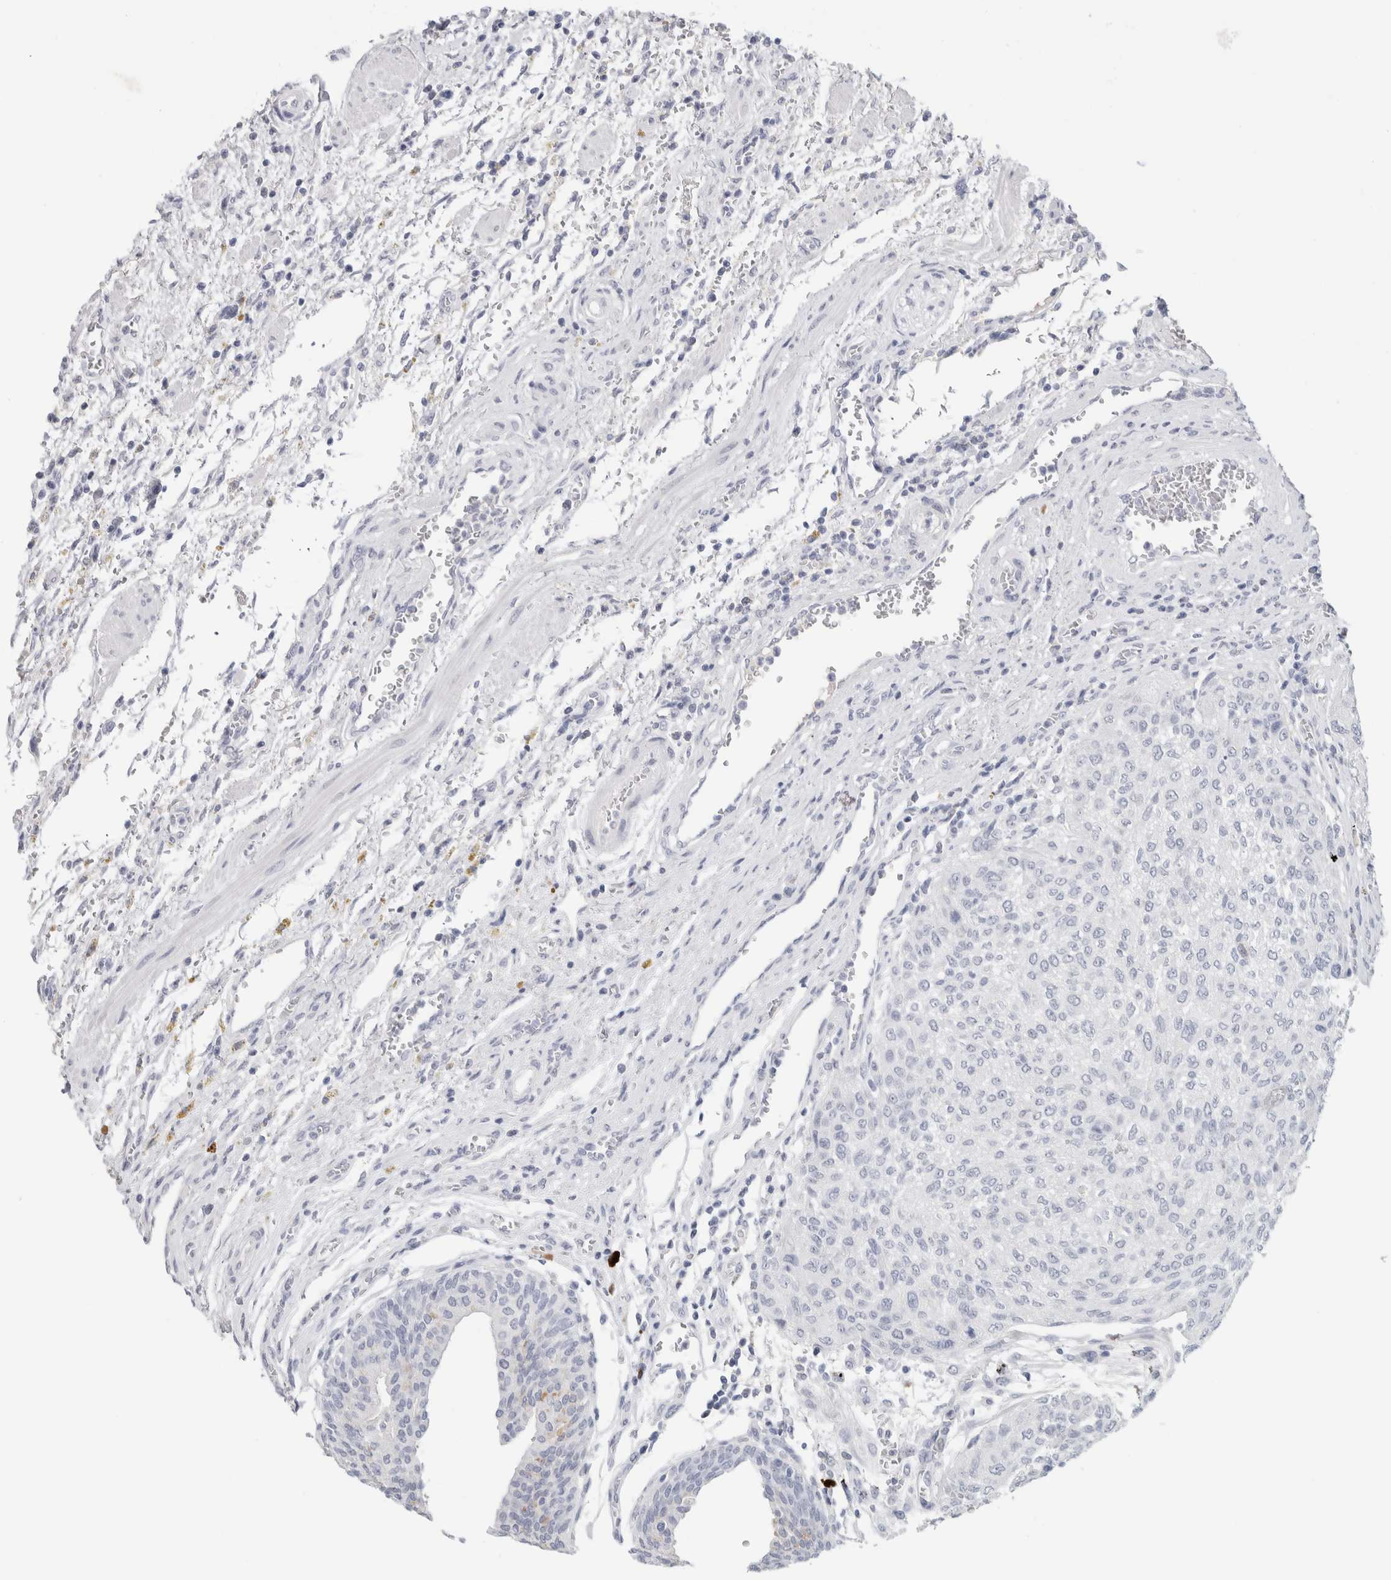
{"staining": {"intensity": "negative", "quantity": "none", "location": "none"}, "tissue": "urothelial cancer", "cell_type": "Tumor cells", "image_type": "cancer", "snomed": [{"axis": "morphology", "description": "Urothelial carcinoma, Low grade"}, {"axis": "morphology", "description": "Urothelial carcinoma, High grade"}, {"axis": "topography", "description": "Urinary bladder"}], "caption": "Urothelial carcinoma (high-grade) was stained to show a protein in brown. There is no significant staining in tumor cells.", "gene": "IL6", "patient": {"sex": "male", "age": 35}}